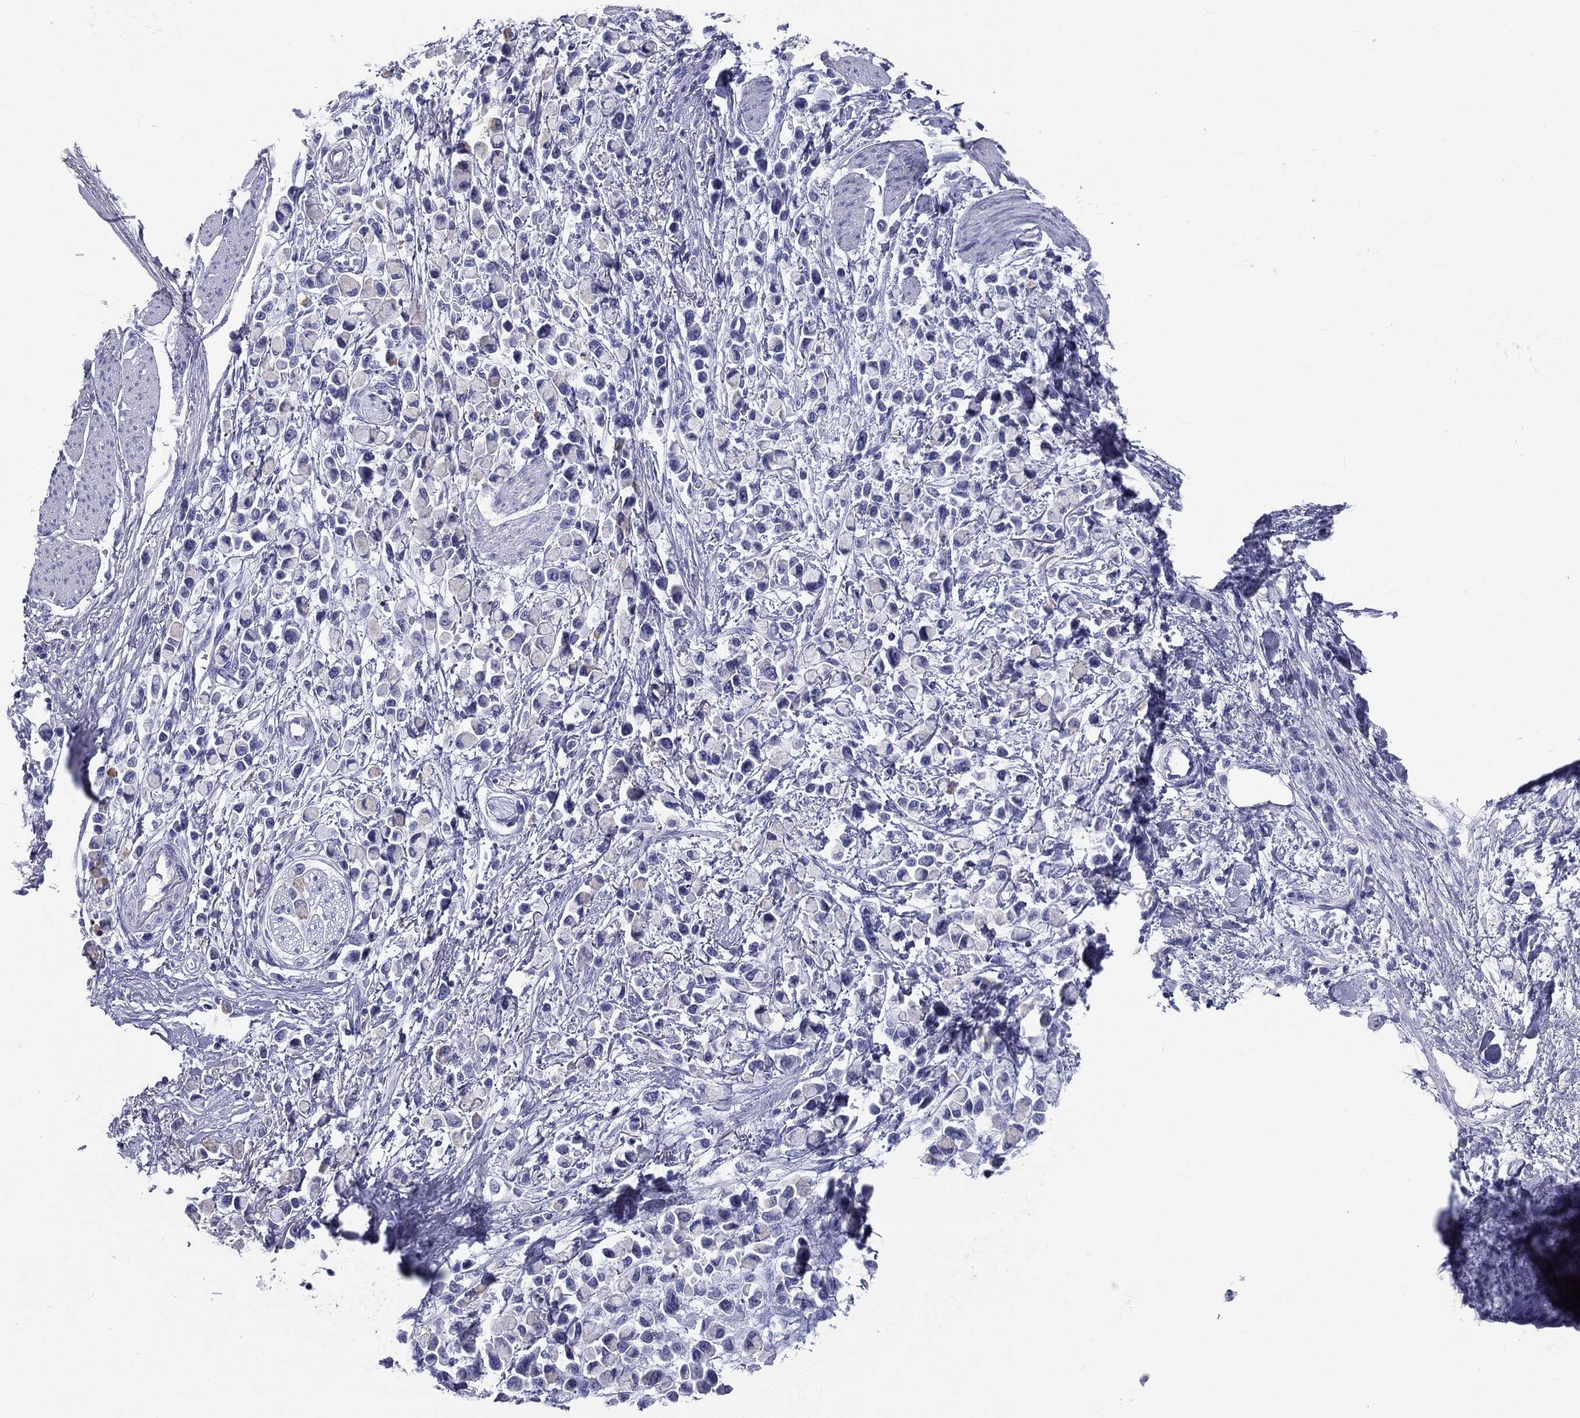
{"staining": {"intensity": "negative", "quantity": "none", "location": "none"}, "tissue": "stomach cancer", "cell_type": "Tumor cells", "image_type": "cancer", "snomed": [{"axis": "morphology", "description": "Adenocarcinoma, NOS"}, {"axis": "topography", "description": "Stomach"}], "caption": "Immunohistochemical staining of human stomach cancer (adenocarcinoma) displays no significant expression in tumor cells.", "gene": "DNALI1", "patient": {"sex": "female", "age": 81}}